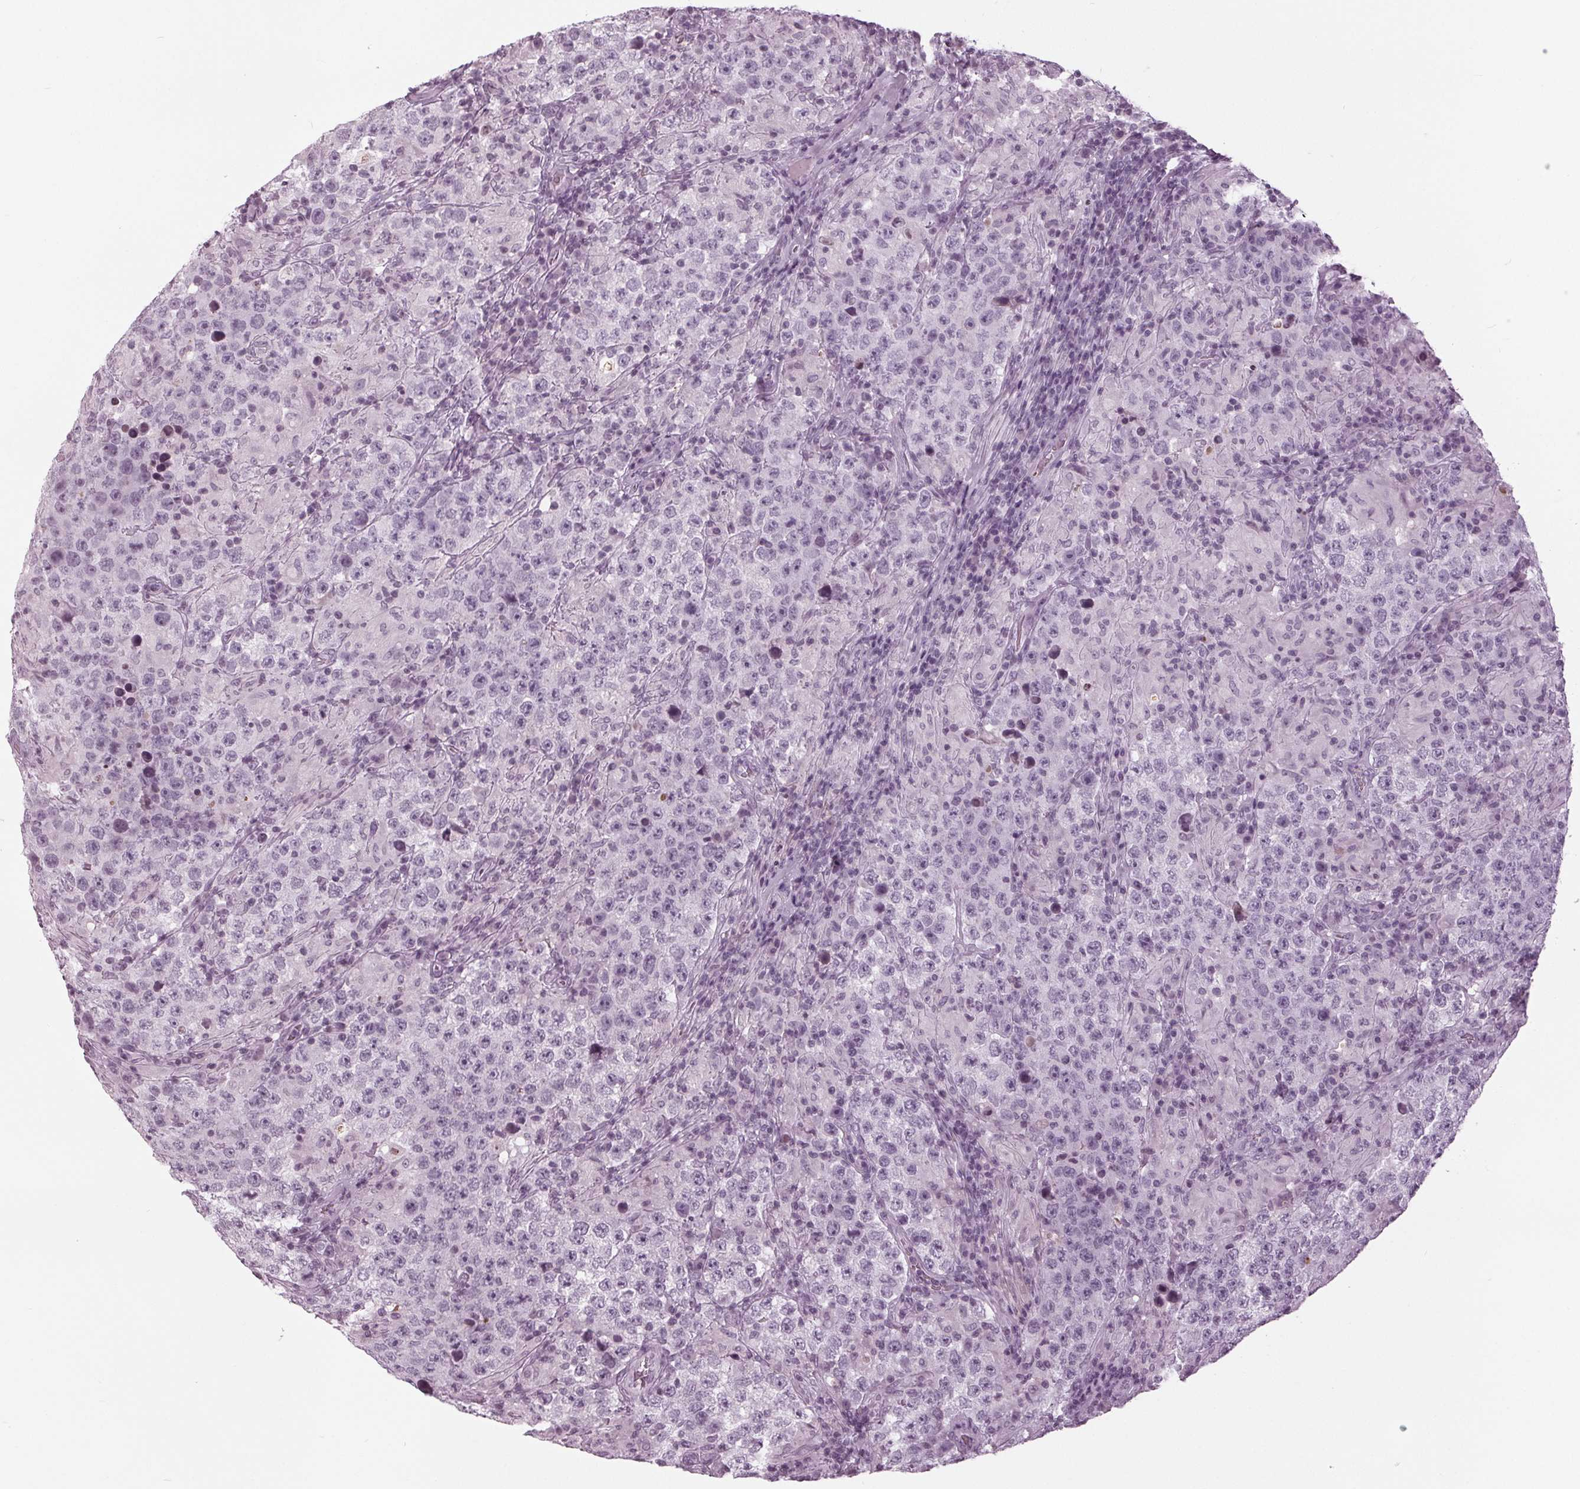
{"staining": {"intensity": "negative", "quantity": "none", "location": "none"}, "tissue": "testis cancer", "cell_type": "Tumor cells", "image_type": "cancer", "snomed": [{"axis": "morphology", "description": "Seminoma, NOS"}, {"axis": "morphology", "description": "Carcinoma, Embryonal, NOS"}, {"axis": "topography", "description": "Testis"}], "caption": "The immunohistochemistry (IHC) photomicrograph has no significant staining in tumor cells of testis cancer tissue.", "gene": "SLC9A4", "patient": {"sex": "male", "age": 41}}